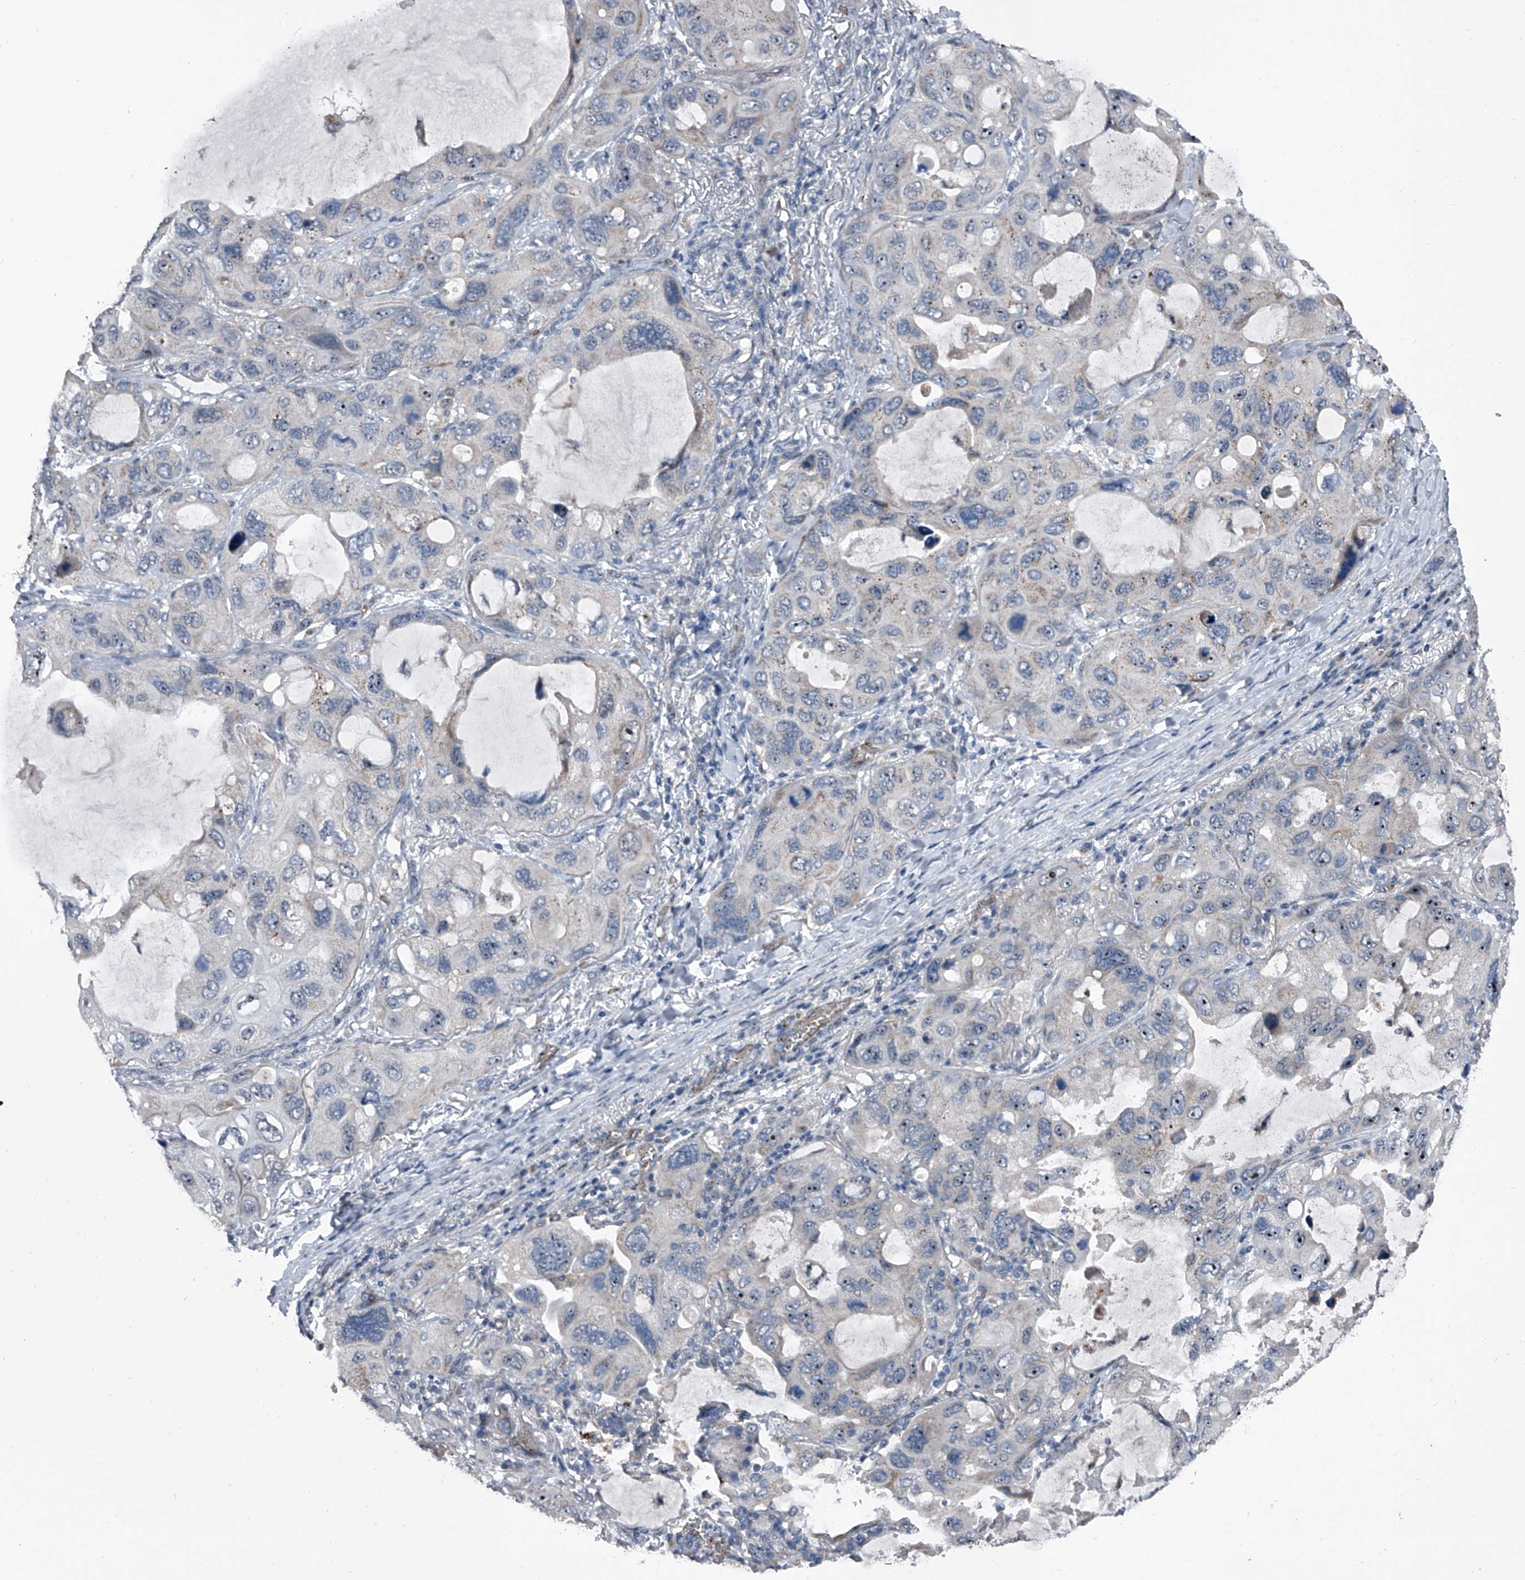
{"staining": {"intensity": "moderate", "quantity": "<25%", "location": "nuclear"}, "tissue": "lung cancer", "cell_type": "Tumor cells", "image_type": "cancer", "snomed": [{"axis": "morphology", "description": "Squamous cell carcinoma, NOS"}, {"axis": "topography", "description": "Lung"}], "caption": "Immunohistochemical staining of lung cancer demonstrates low levels of moderate nuclear protein expression in approximately <25% of tumor cells.", "gene": "CEP85L", "patient": {"sex": "female", "age": 73}}